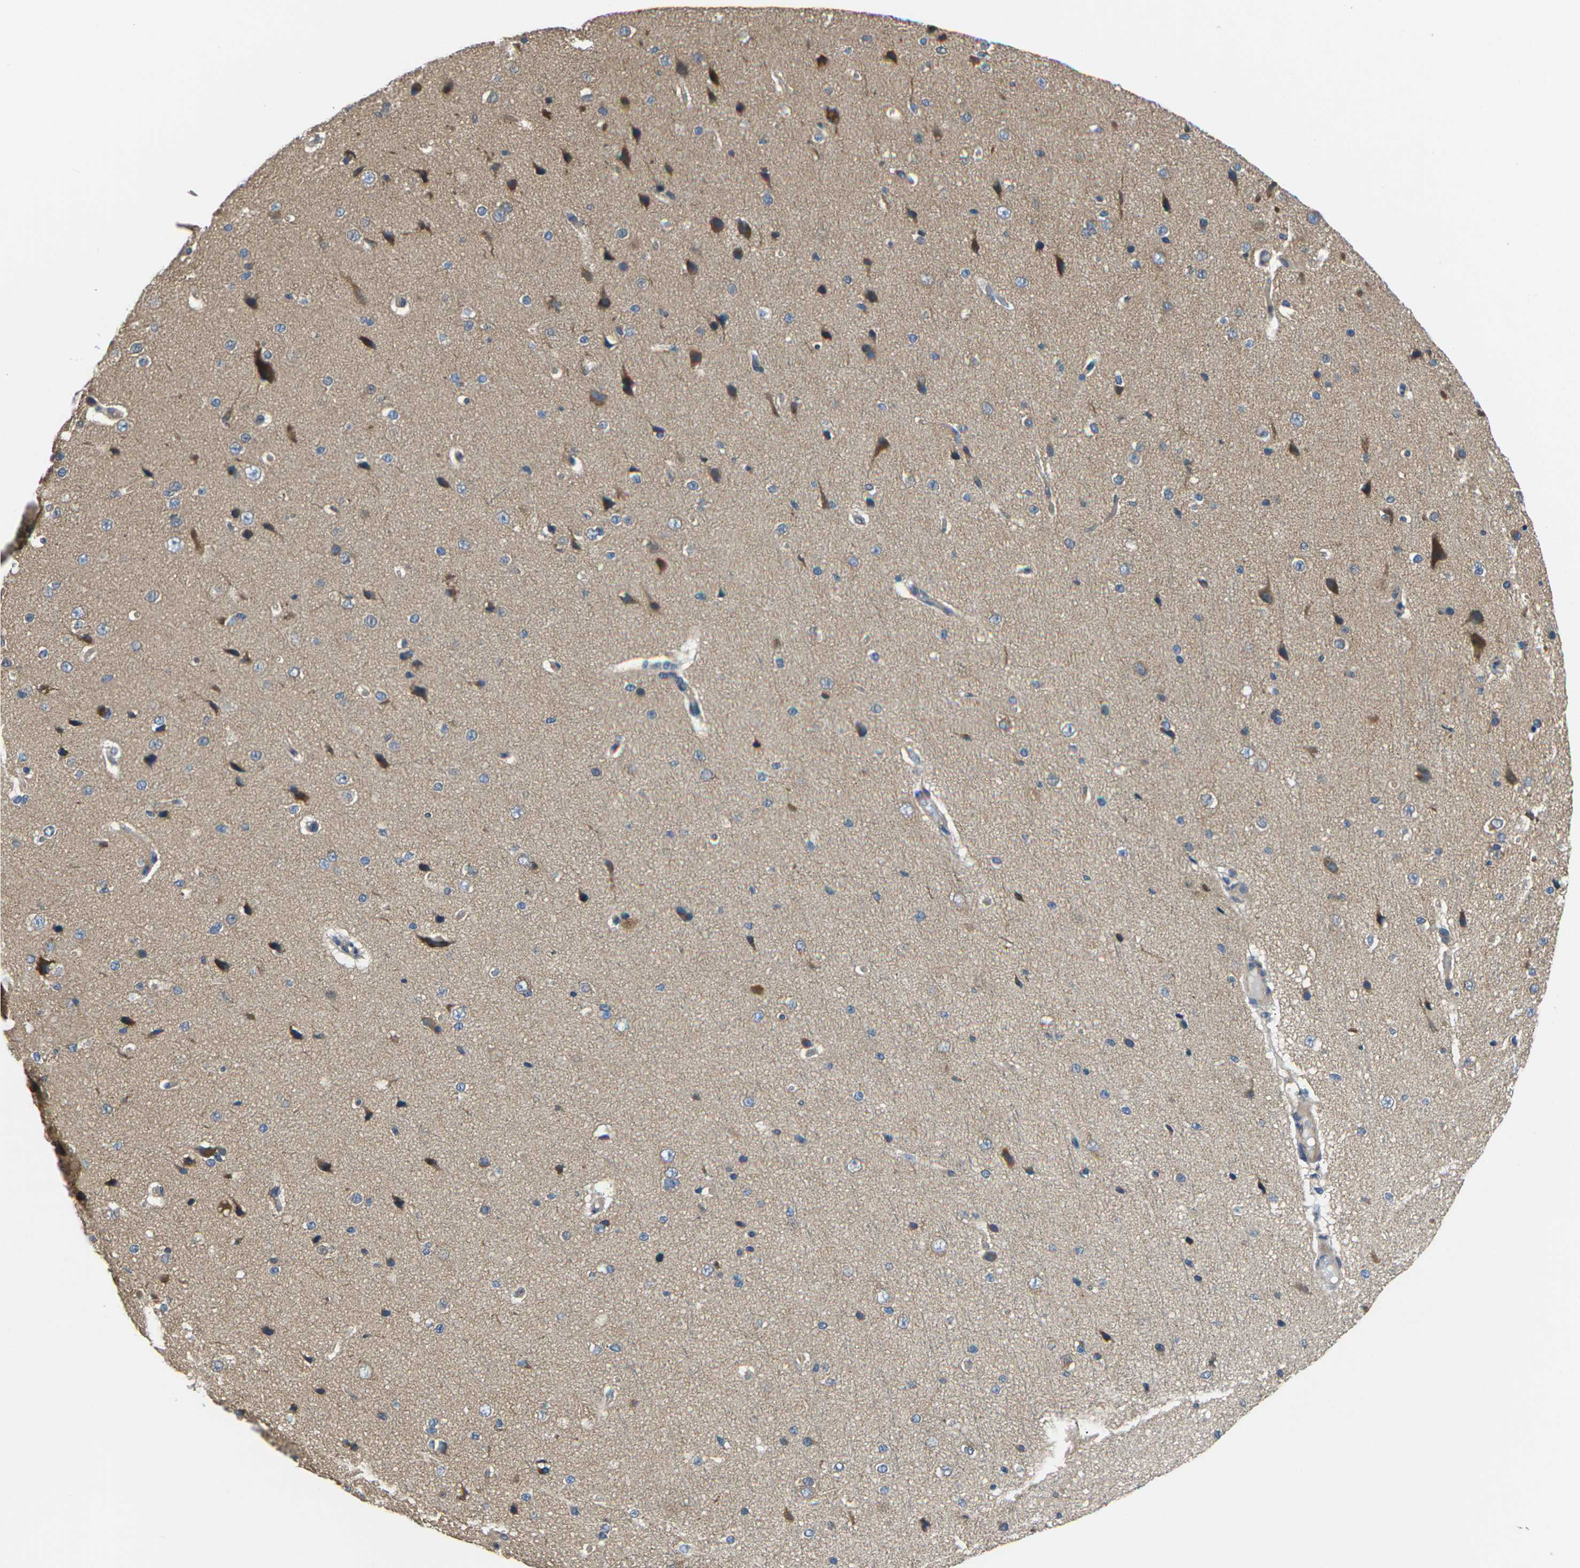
{"staining": {"intensity": "negative", "quantity": "none", "location": "none"}, "tissue": "cerebral cortex", "cell_type": "Endothelial cells", "image_type": "normal", "snomed": [{"axis": "morphology", "description": "Normal tissue, NOS"}, {"axis": "morphology", "description": "Developmental malformation"}, {"axis": "topography", "description": "Cerebral cortex"}], "caption": "The histopathology image exhibits no staining of endothelial cells in unremarkable cerebral cortex.", "gene": "TMCC2", "patient": {"sex": "female", "age": 30}}